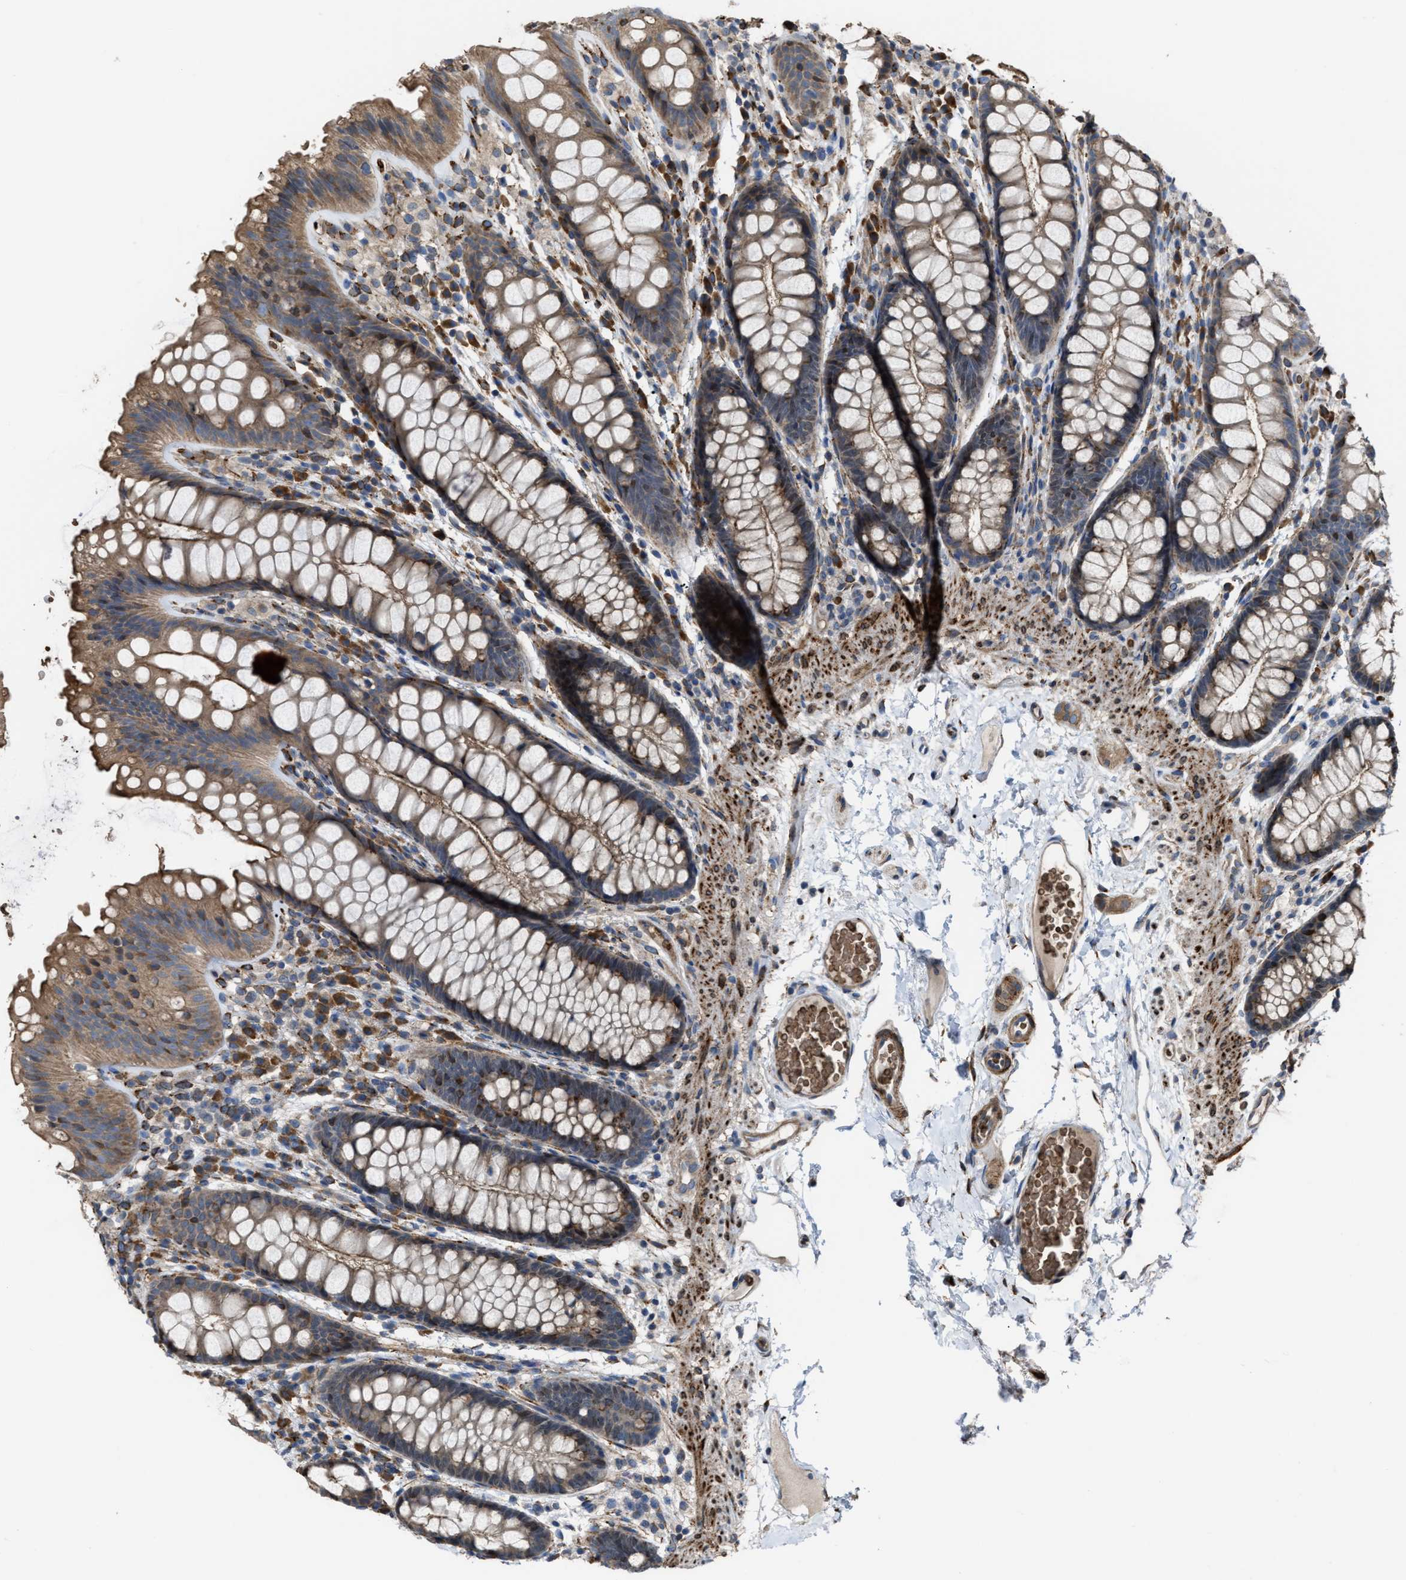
{"staining": {"intensity": "moderate", "quantity": ">75%", "location": "cytoplasmic/membranous"}, "tissue": "colon", "cell_type": "Endothelial cells", "image_type": "normal", "snomed": [{"axis": "morphology", "description": "Normal tissue, NOS"}, {"axis": "topography", "description": "Colon"}], "caption": "Colon stained with IHC reveals moderate cytoplasmic/membranous positivity in approximately >75% of endothelial cells. The staining was performed using DAB (3,3'-diaminobenzidine), with brown indicating positive protein expression. Nuclei are stained blue with hematoxylin.", "gene": "SELENOM", "patient": {"sex": "female", "age": 56}}